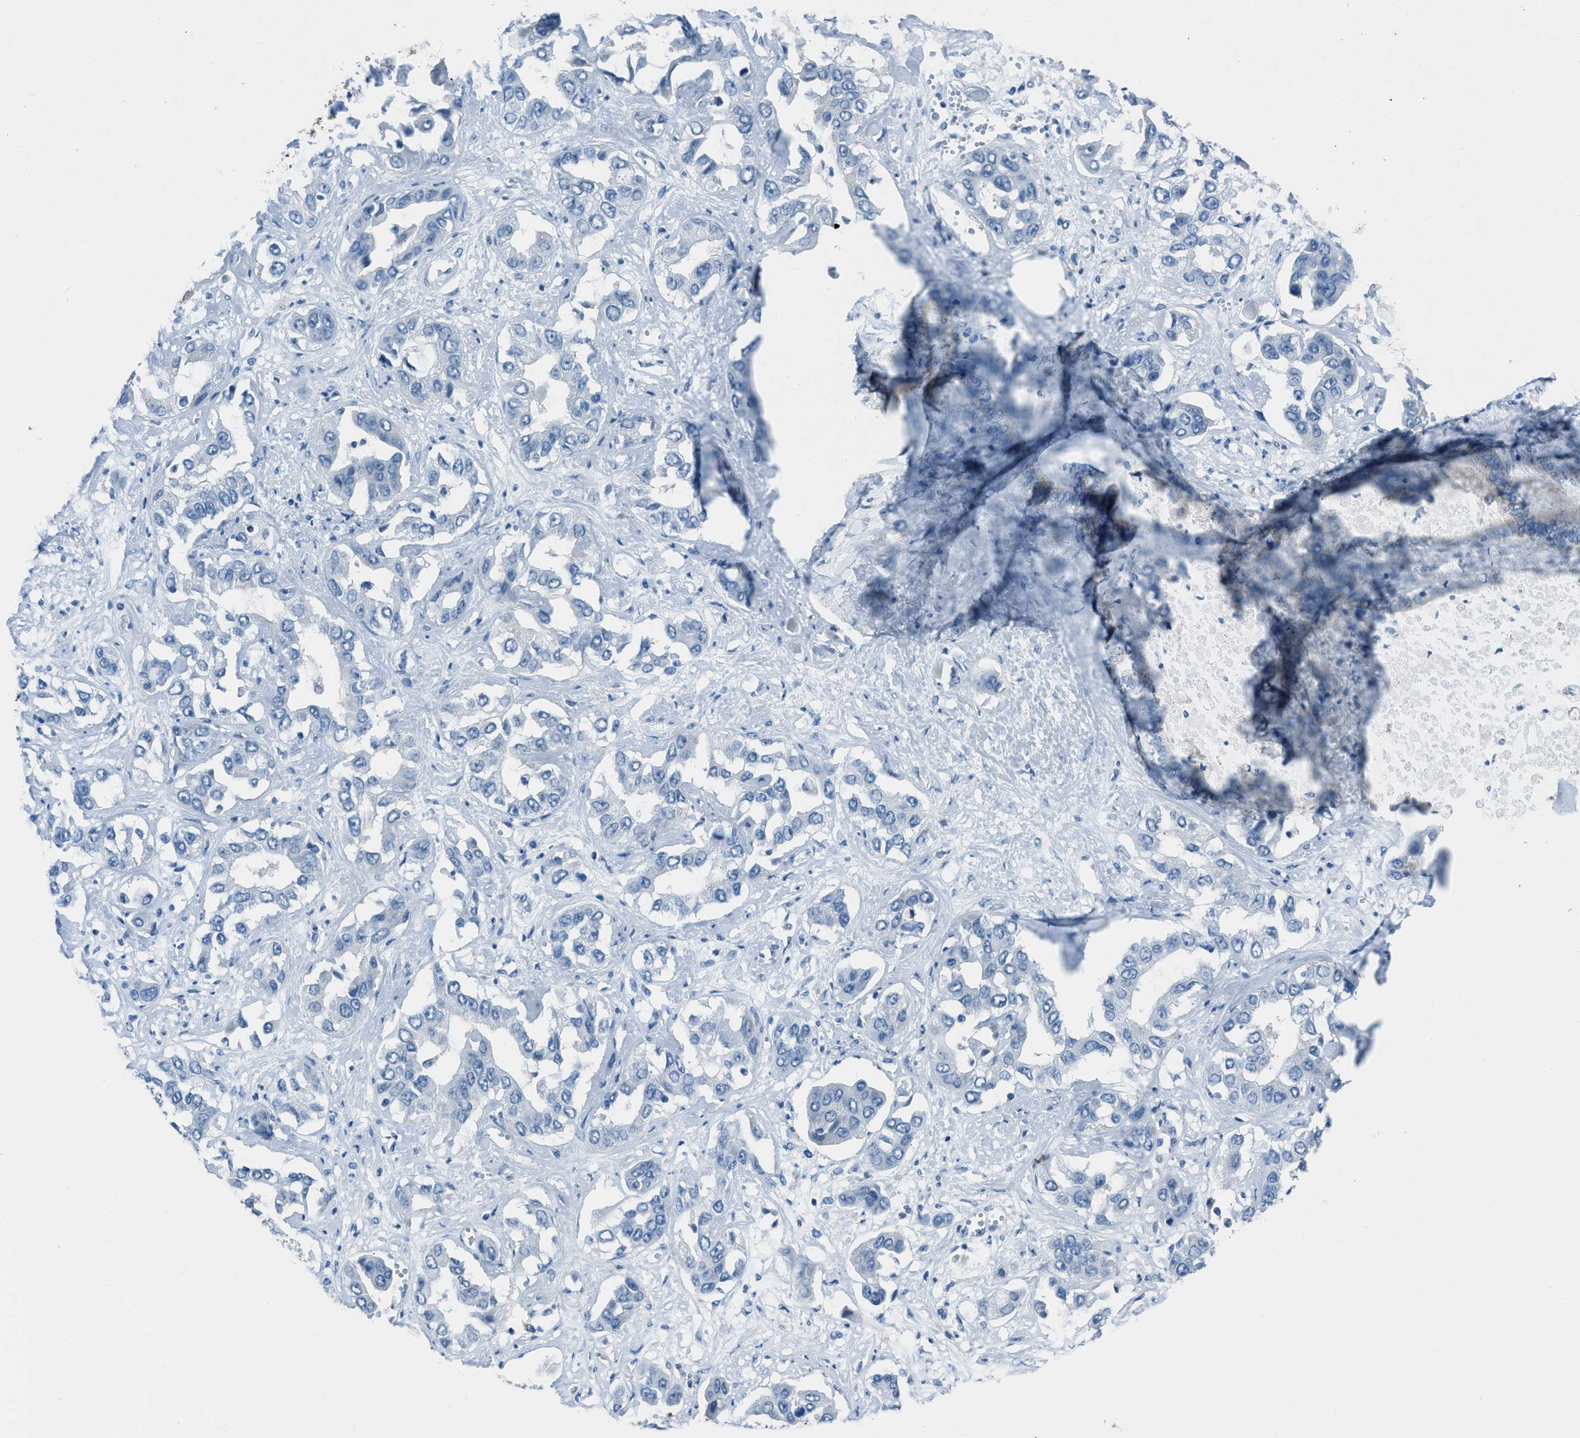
{"staining": {"intensity": "negative", "quantity": "none", "location": "none"}, "tissue": "liver cancer", "cell_type": "Tumor cells", "image_type": "cancer", "snomed": [{"axis": "morphology", "description": "Cholangiocarcinoma"}, {"axis": "topography", "description": "Liver"}], "caption": "A high-resolution histopathology image shows immunohistochemistry (IHC) staining of cholangiocarcinoma (liver), which displays no significant positivity in tumor cells.", "gene": "AMACR", "patient": {"sex": "female", "age": 52}}